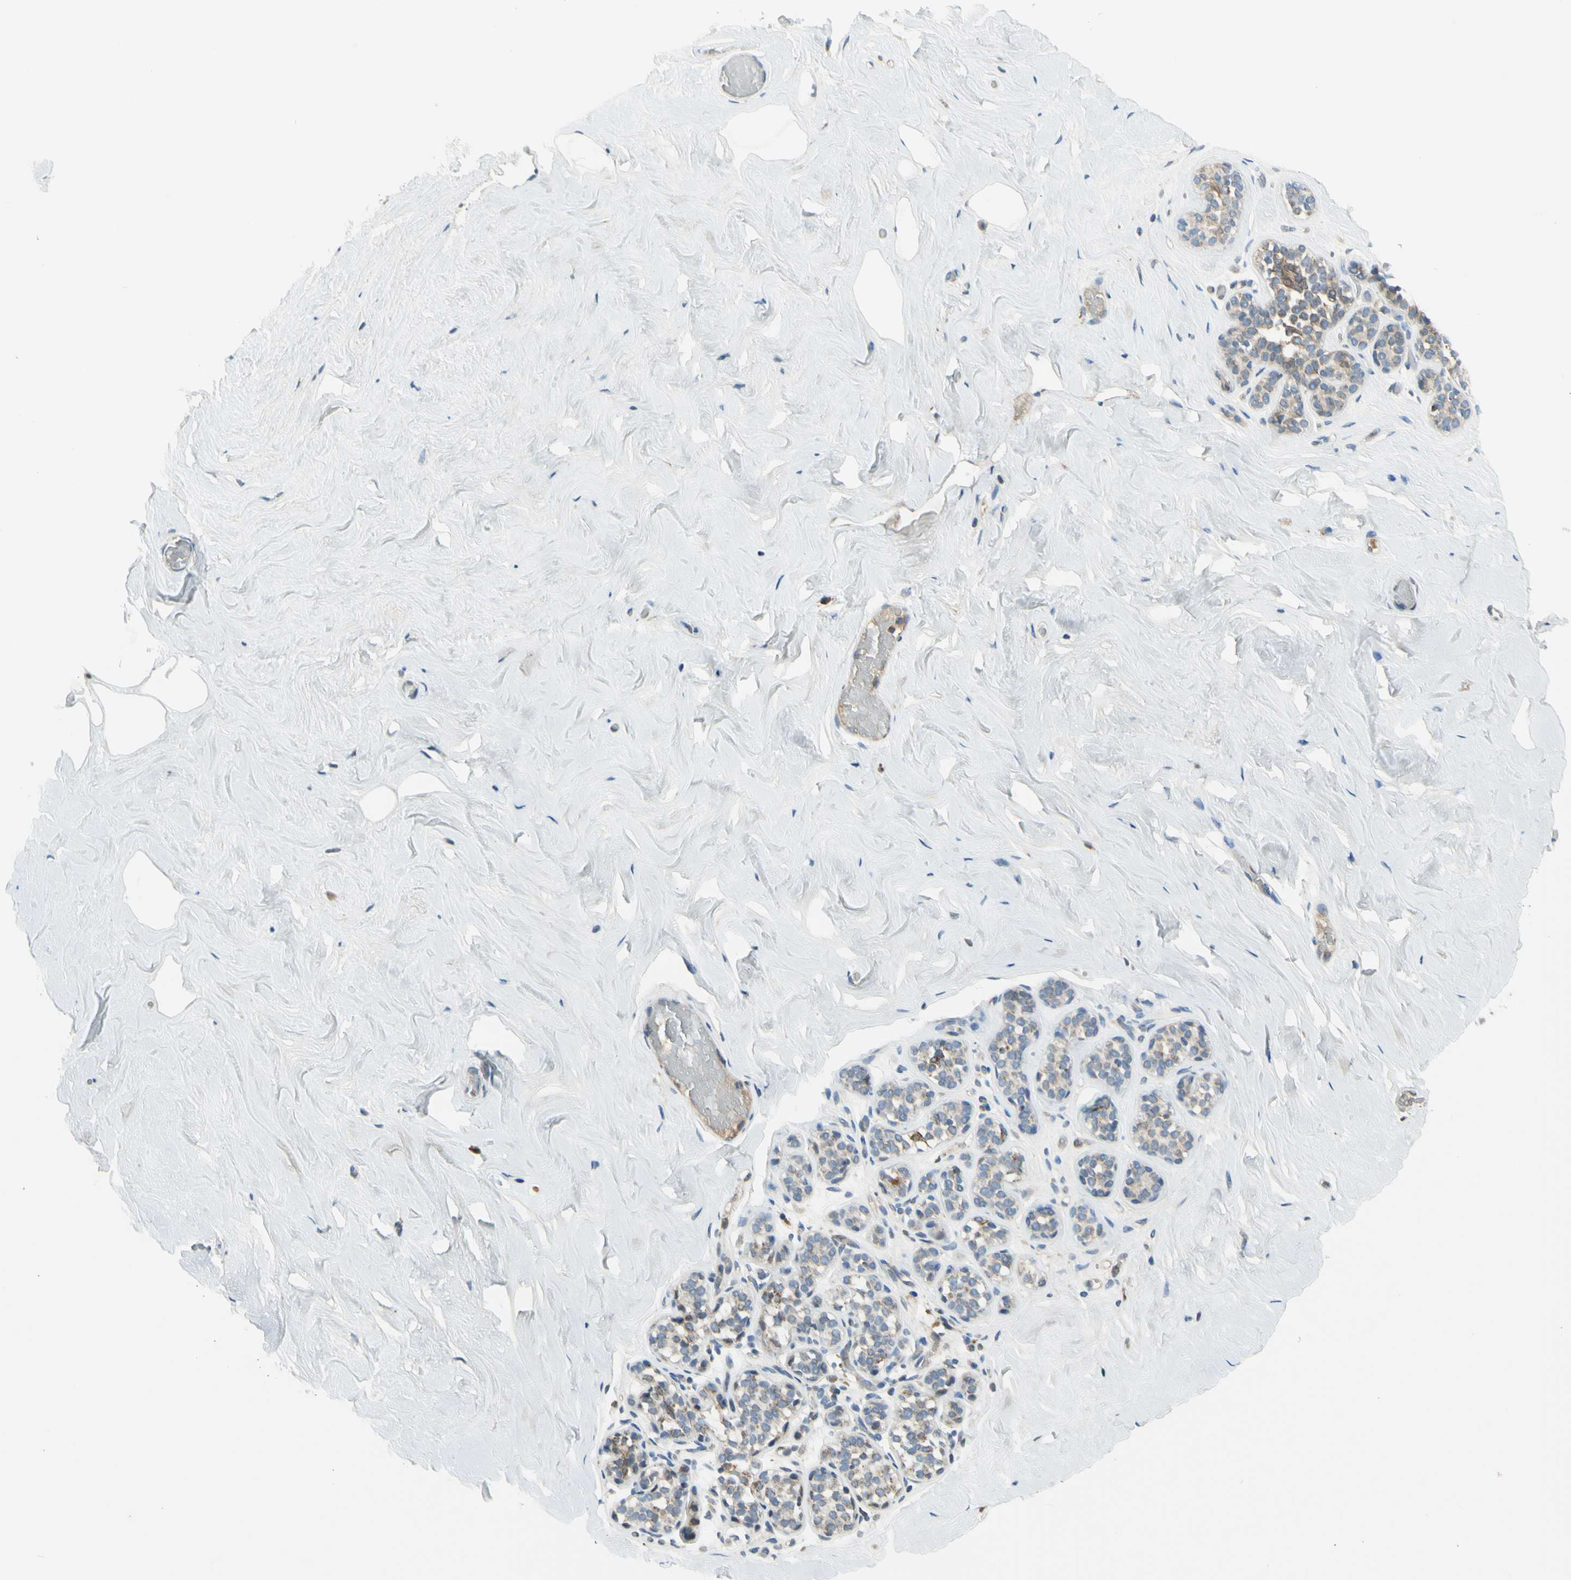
{"staining": {"intensity": "negative", "quantity": "none", "location": "none"}, "tissue": "breast", "cell_type": "Adipocytes", "image_type": "normal", "snomed": [{"axis": "morphology", "description": "Normal tissue, NOS"}, {"axis": "topography", "description": "Breast"}], "caption": "This image is of benign breast stained with immunohistochemistry (IHC) to label a protein in brown with the nuclei are counter-stained blue. There is no staining in adipocytes.", "gene": "NPHP3", "patient": {"sex": "female", "age": 75}}